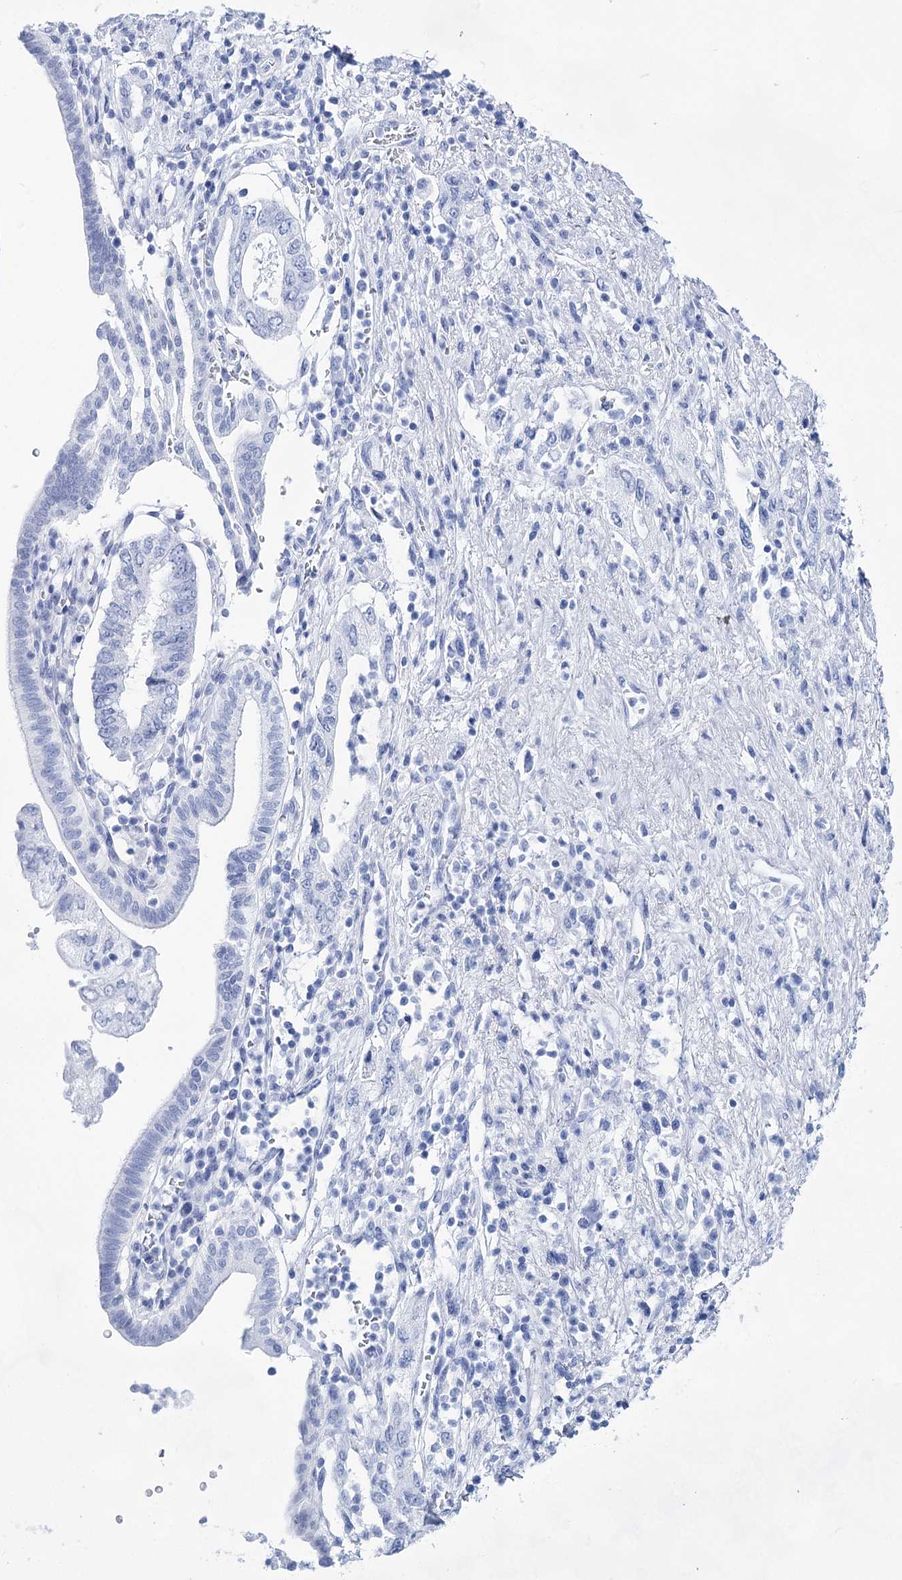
{"staining": {"intensity": "negative", "quantity": "none", "location": "none"}, "tissue": "pancreatic cancer", "cell_type": "Tumor cells", "image_type": "cancer", "snomed": [{"axis": "morphology", "description": "Adenocarcinoma, NOS"}, {"axis": "topography", "description": "Pancreas"}], "caption": "An immunohistochemistry (IHC) micrograph of pancreatic adenocarcinoma is shown. There is no staining in tumor cells of pancreatic adenocarcinoma. (DAB immunohistochemistry with hematoxylin counter stain).", "gene": "LALBA", "patient": {"sex": "female", "age": 73}}